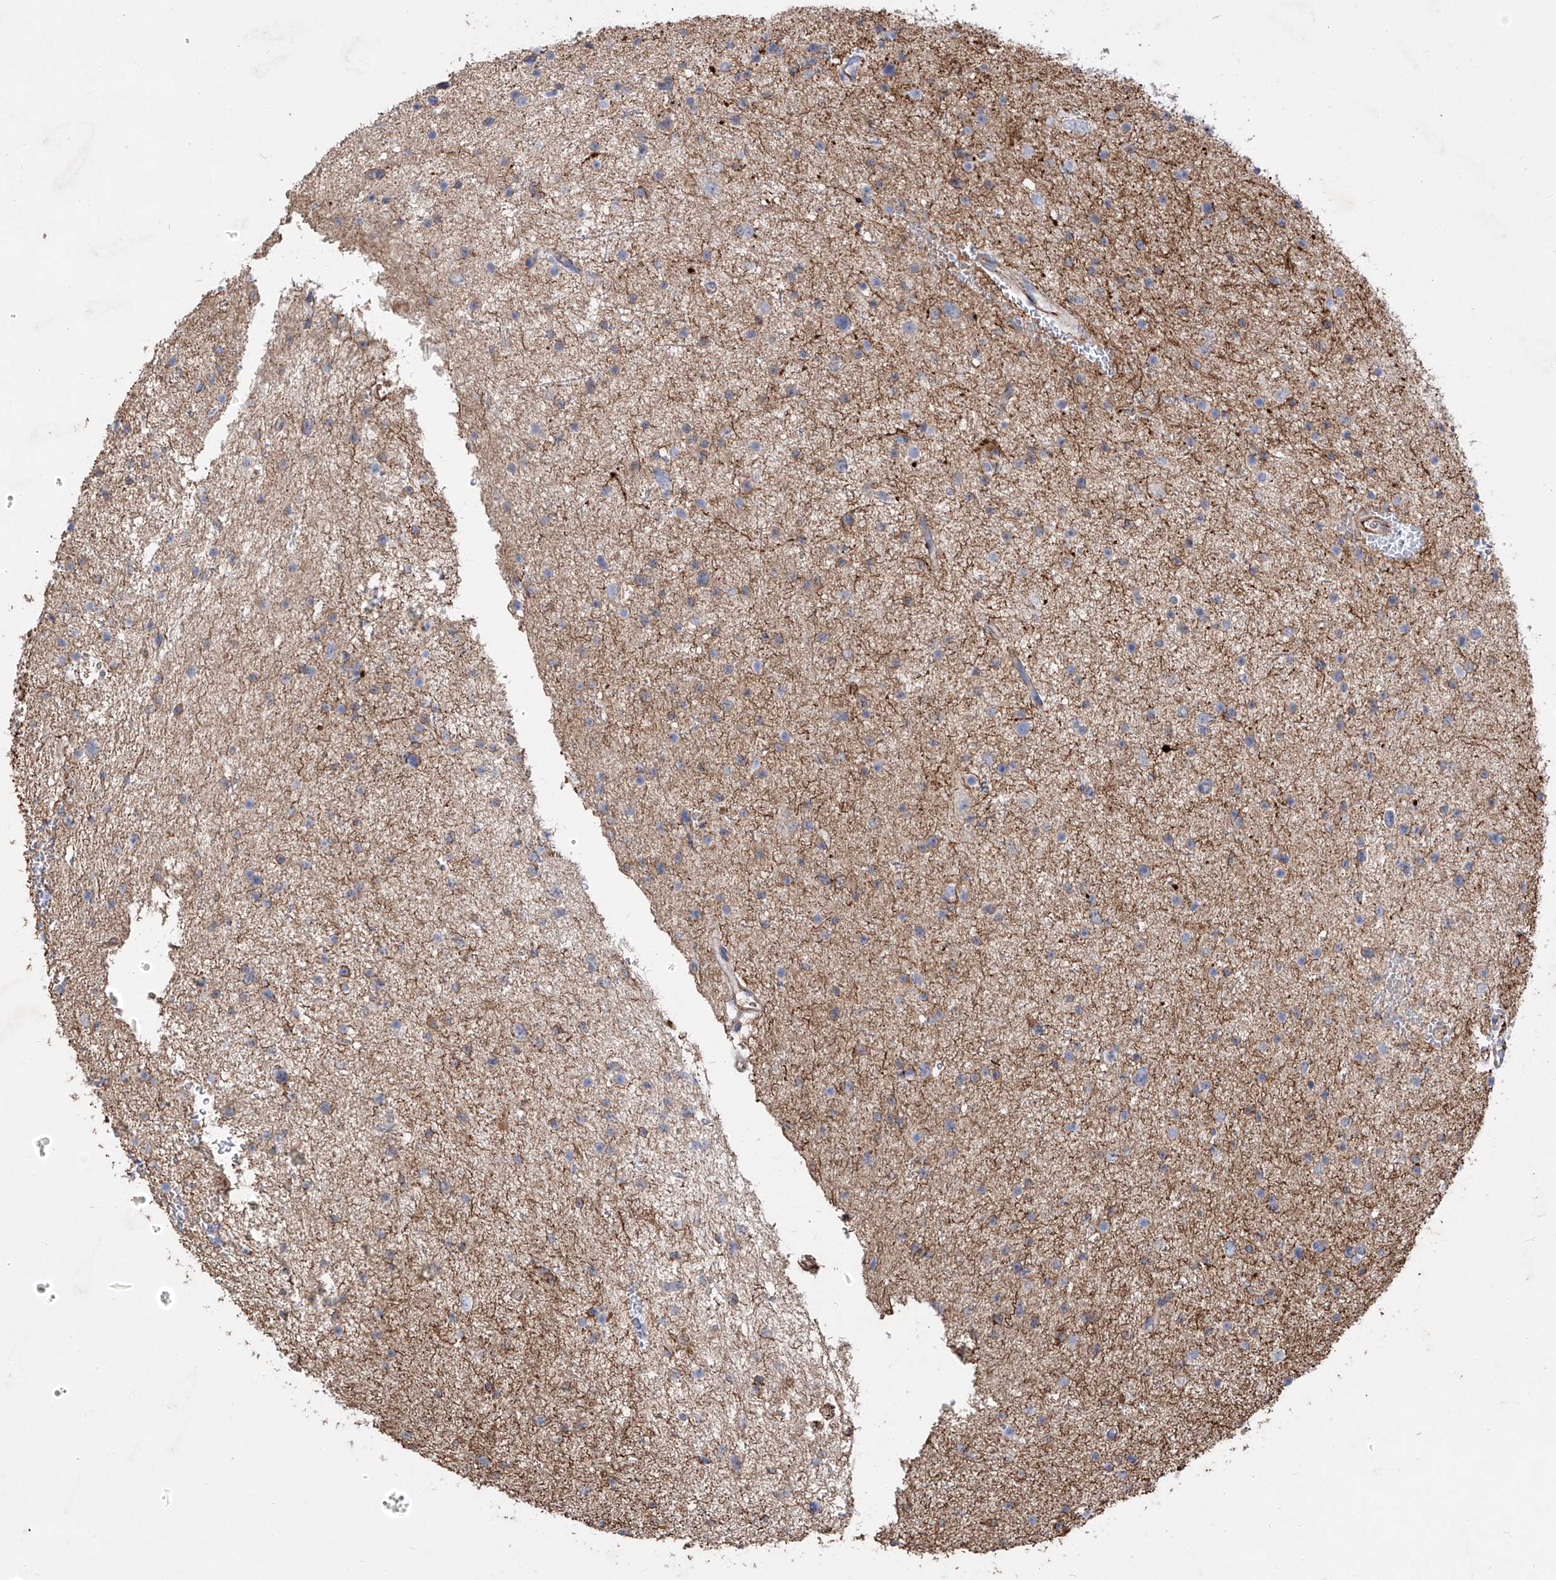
{"staining": {"intensity": "negative", "quantity": "none", "location": "none"}, "tissue": "glioma", "cell_type": "Tumor cells", "image_type": "cancer", "snomed": [{"axis": "morphology", "description": "Glioma, malignant, Low grade"}, {"axis": "topography", "description": "Brain"}], "caption": "A high-resolution photomicrograph shows immunohistochemistry (IHC) staining of glioma, which shows no significant expression in tumor cells.", "gene": "C1orf74", "patient": {"sex": "female", "age": 37}}